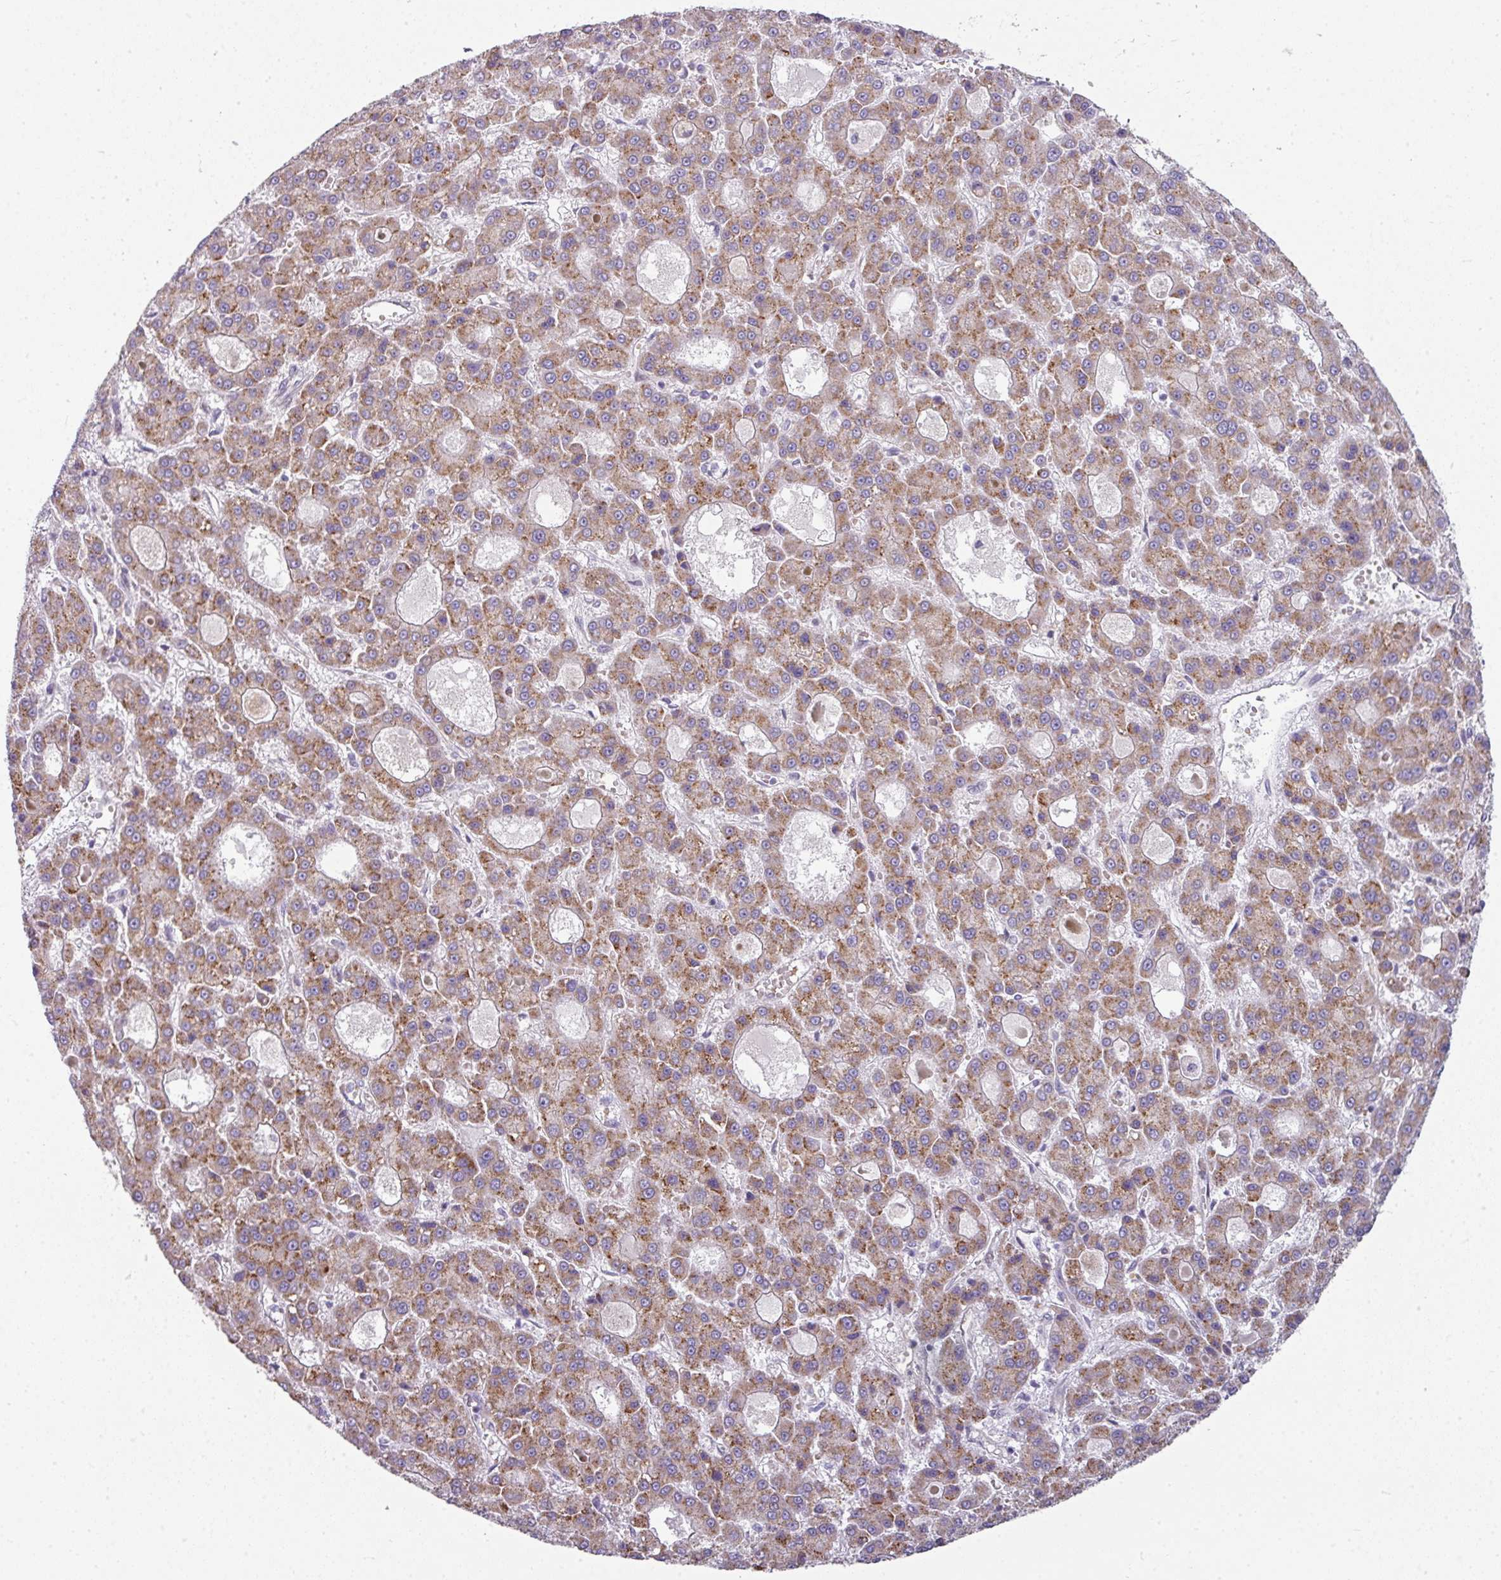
{"staining": {"intensity": "moderate", "quantity": ">75%", "location": "cytoplasmic/membranous"}, "tissue": "liver cancer", "cell_type": "Tumor cells", "image_type": "cancer", "snomed": [{"axis": "morphology", "description": "Carcinoma, Hepatocellular, NOS"}, {"axis": "topography", "description": "Liver"}], "caption": "Tumor cells exhibit medium levels of moderate cytoplasmic/membranous positivity in about >75% of cells in liver hepatocellular carcinoma.", "gene": "STAT5A", "patient": {"sex": "male", "age": 70}}